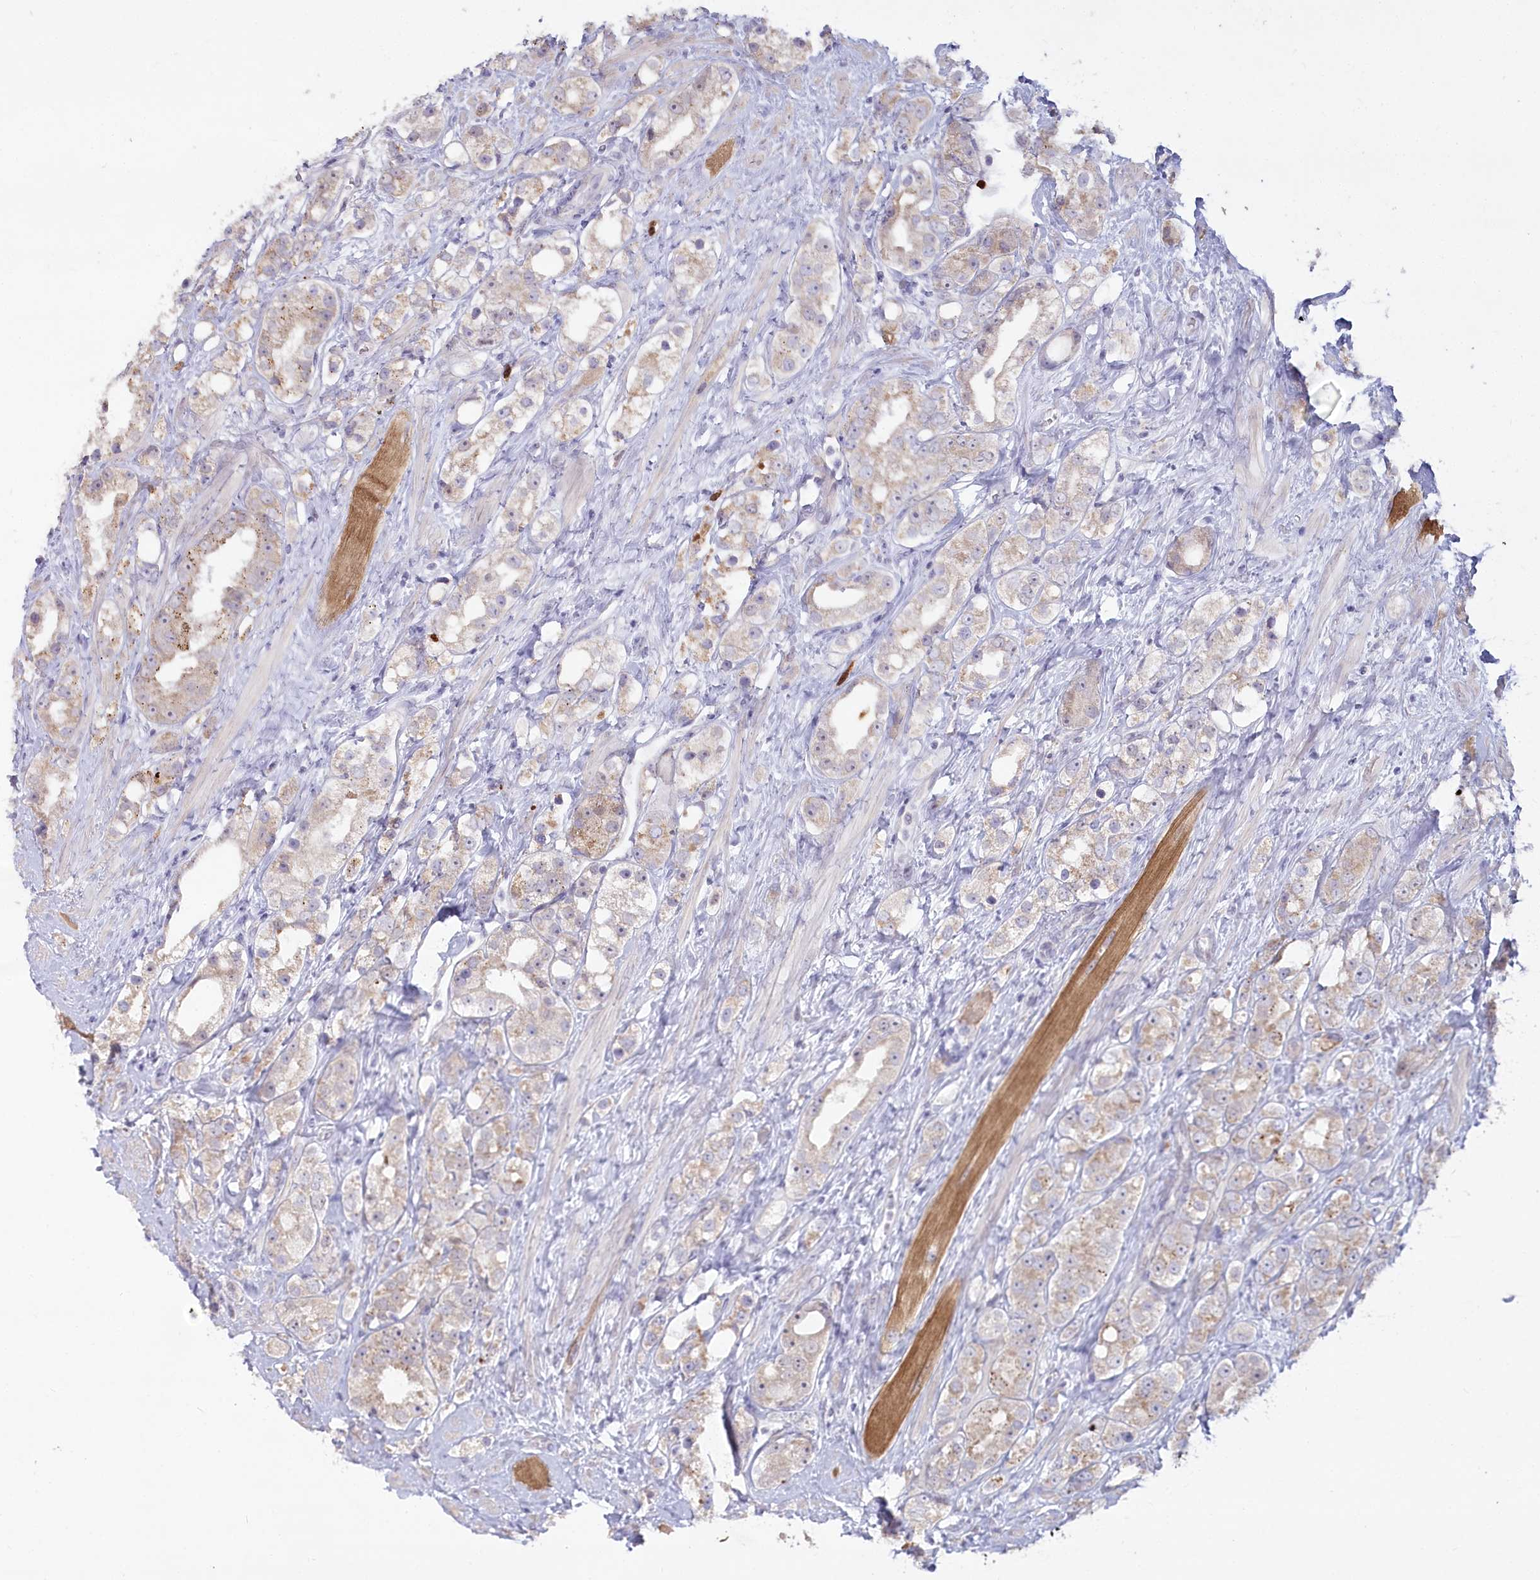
{"staining": {"intensity": "weak", "quantity": "25%-75%", "location": "cytoplasmic/membranous"}, "tissue": "prostate cancer", "cell_type": "Tumor cells", "image_type": "cancer", "snomed": [{"axis": "morphology", "description": "Adenocarcinoma, NOS"}, {"axis": "topography", "description": "Prostate"}], "caption": "Immunohistochemistry (DAB) staining of prostate adenocarcinoma reveals weak cytoplasmic/membranous protein positivity in about 25%-75% of tumor cells.", "gene": "ABITRAM", "patient": {"sex": "male", "age": 79}}